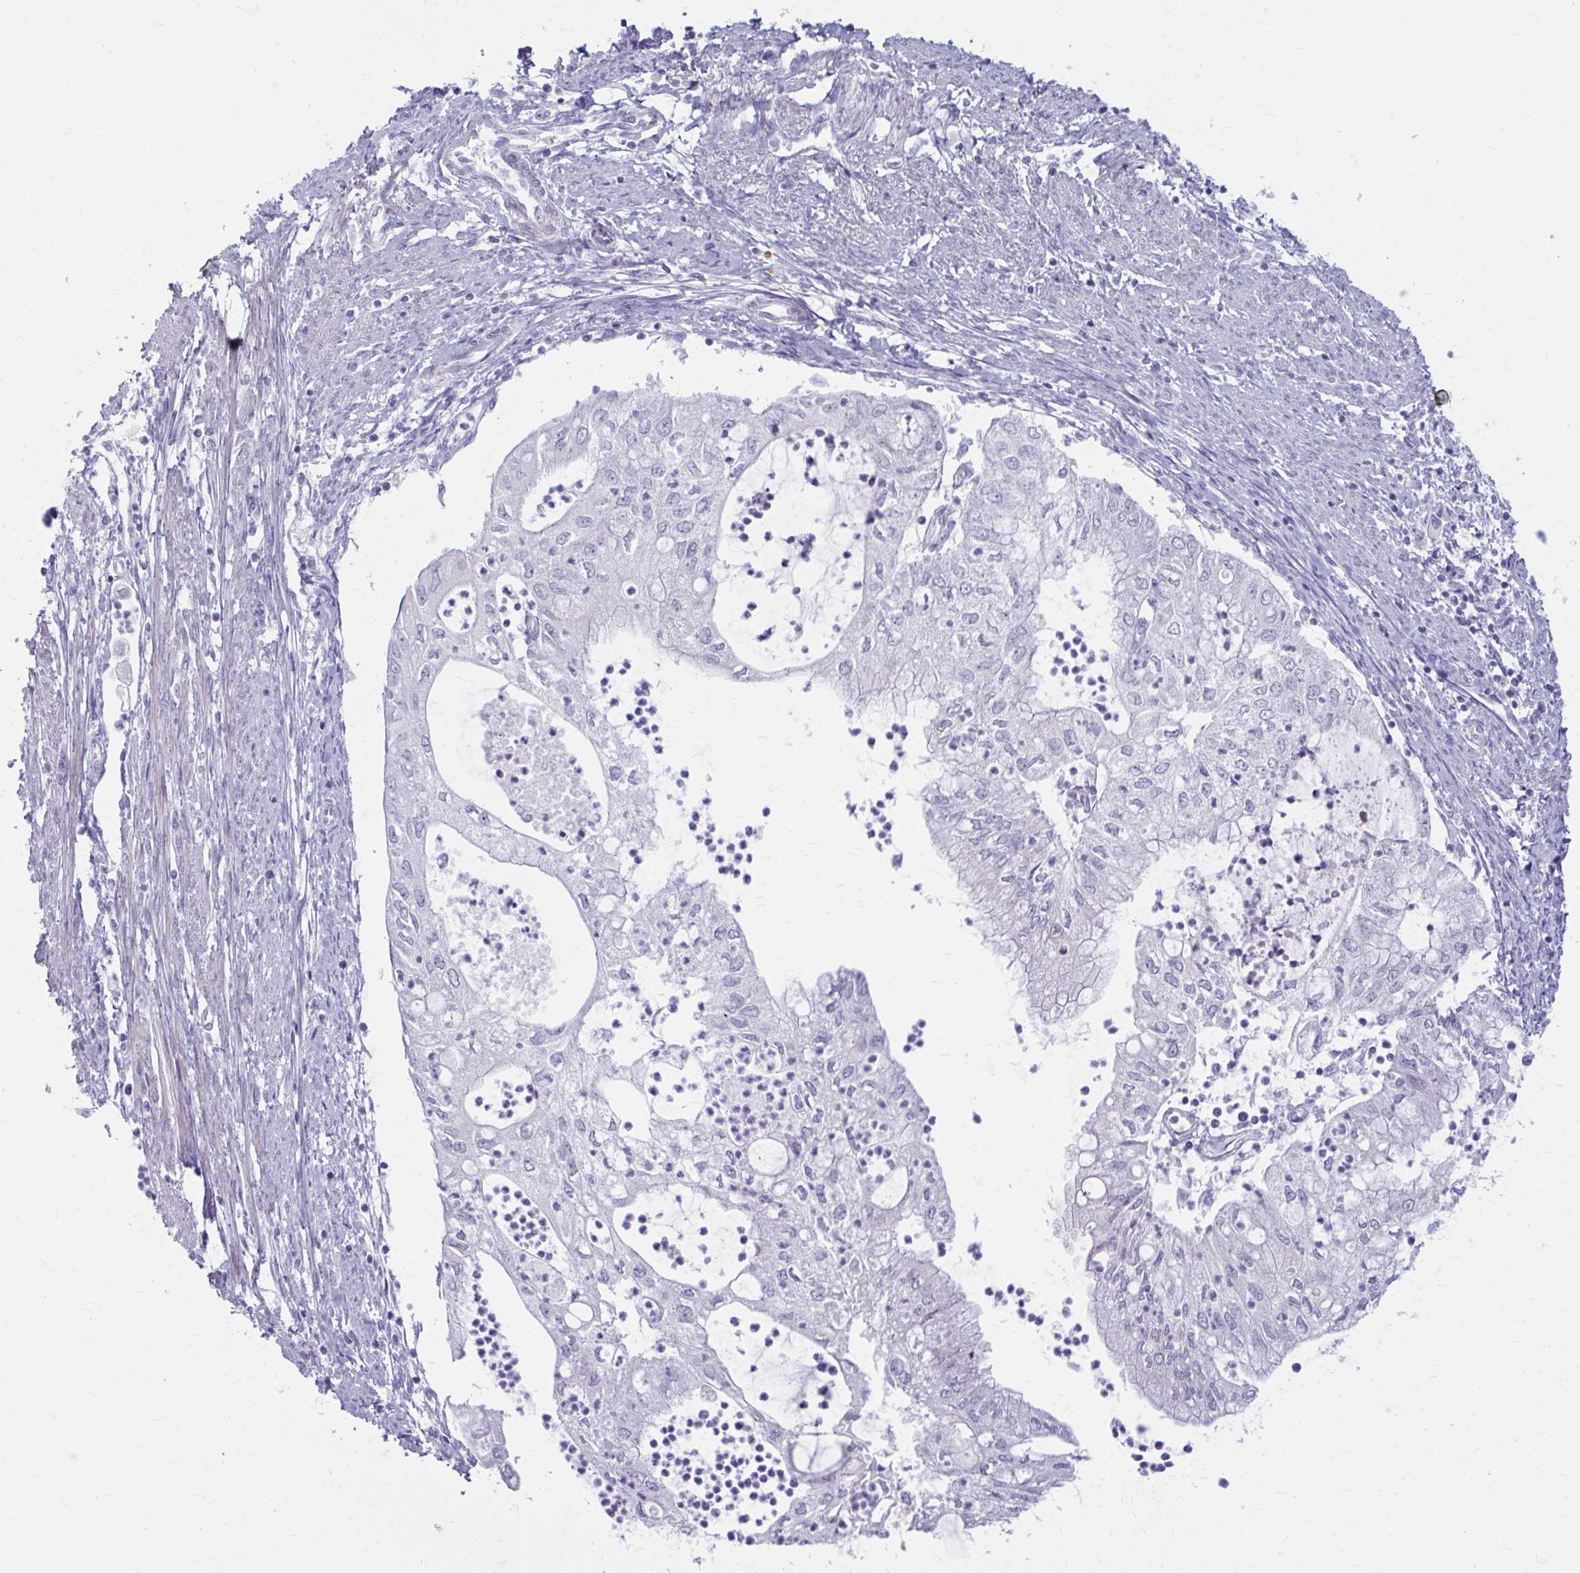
{"staining": {"intensity": "negative", "quantity": "none", "location": "none"}, "tissue": "endometrial cancer", "cell_type": "Tumor cells", "image_type": "cancer", "snomed": [{"axis": "morphology", "description": "Adenocarcinoma, NOS"}, {"axis": "topography", "description": "Endometrium"}], "caption": "There is no significant expression in tumor cells of endometrial cancer (adenocarcinoma).", "gene": "MSMO1", "patient": {"sex": "female", "age": 75}}